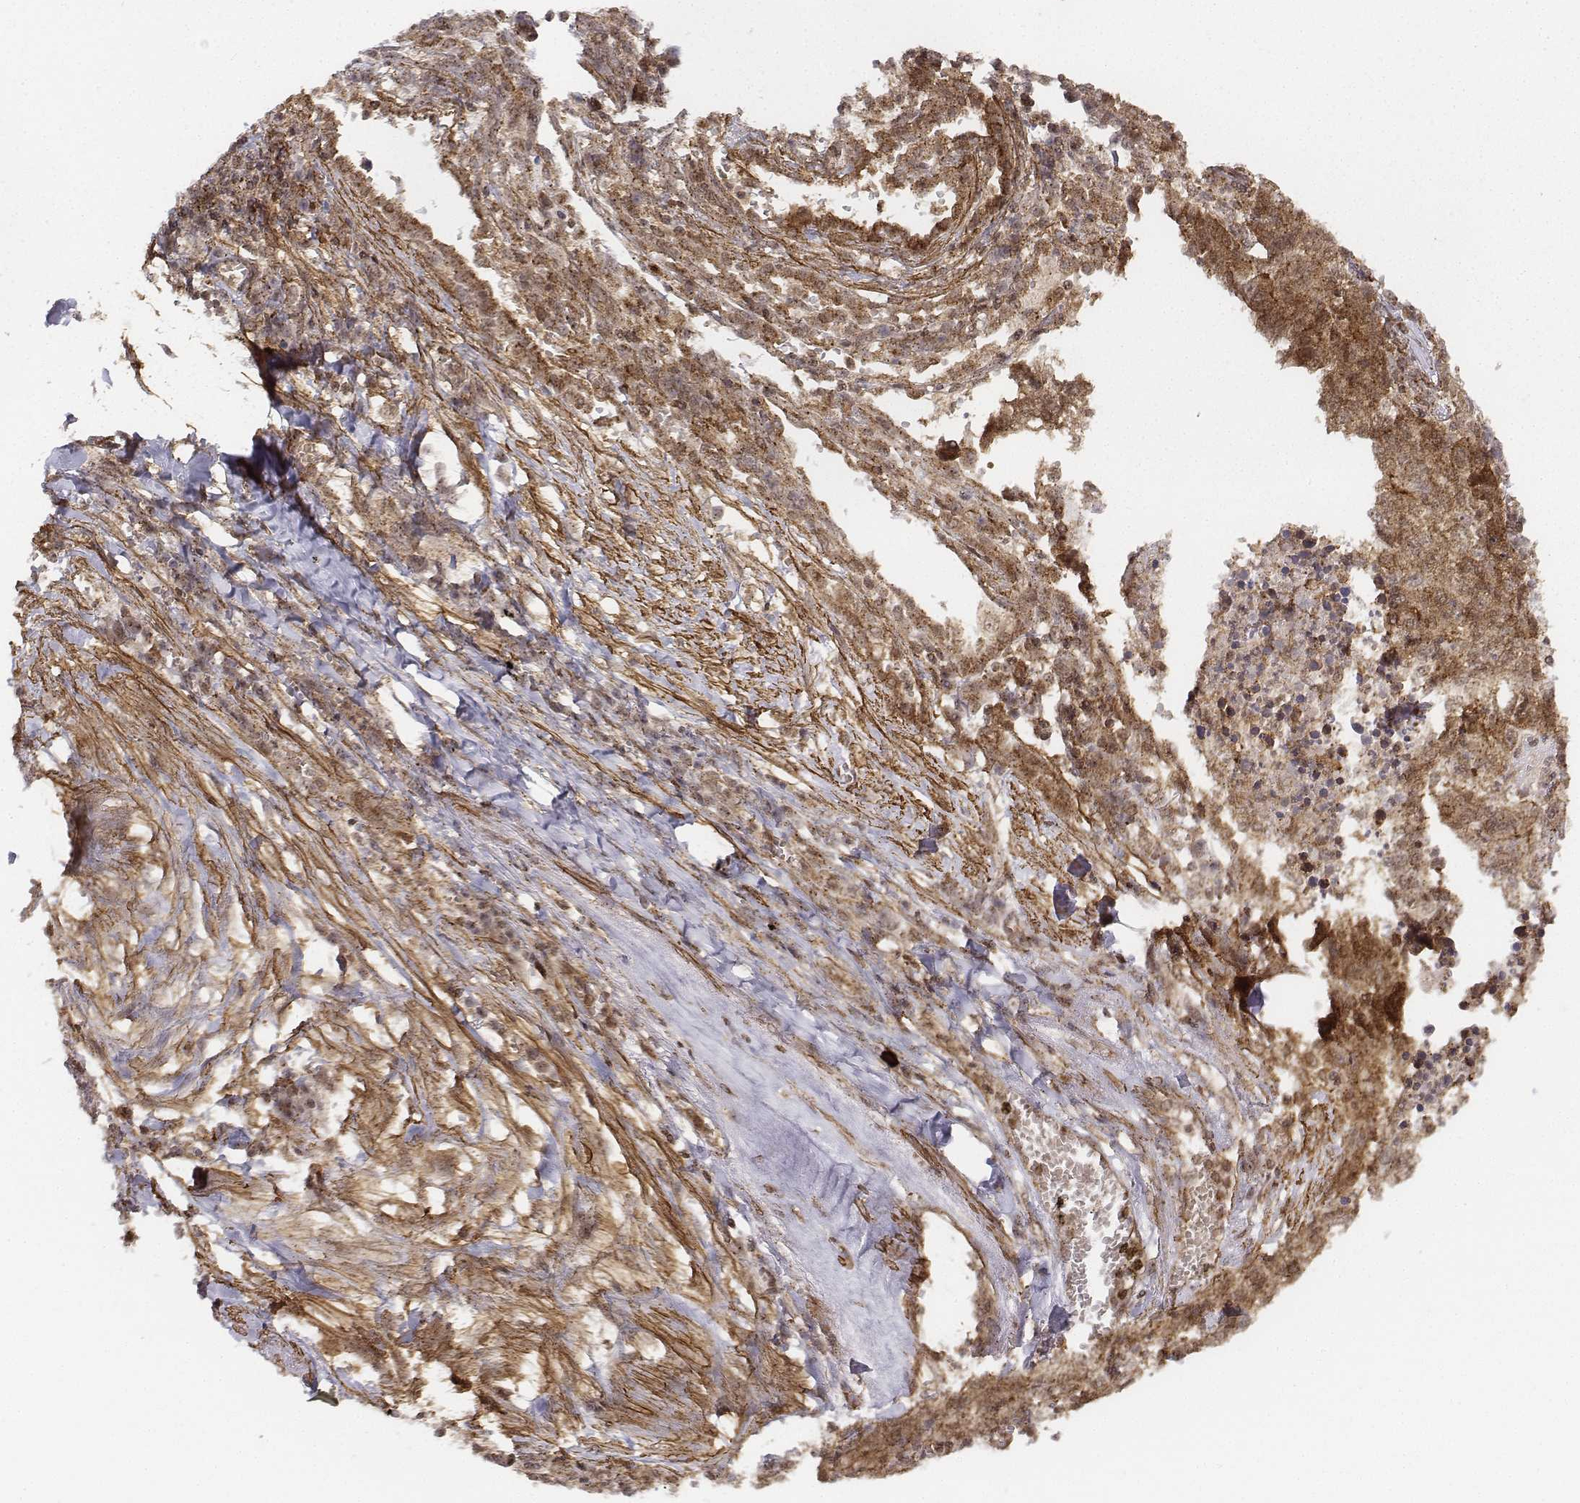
{"staining": {"intensity": "moderate", "quantity": ">75%", "location": "cytoplasmic/membranous"}, "tissue": "lung cancer", "cell_type": "Tumor cells", "image_type": "cancer", "snomed": [{"axis": "morphology", "description": "Adenocarcinoma, NOS"}, {"axis": "topography", "description": "Lung"}], "caption": "Immunohistochemical staining of human lung cancer shows medium levels of moderate cytoplasmic/membranous protein positivity in about >75% of tumor cells. The protein of interest is stained brown, and the nuclei are stained in blue (DAB IHC with brightfield microscopy, high magnification).", "gene": "ZFYVE19", "patient": {"sex": "male", "age": 57}}